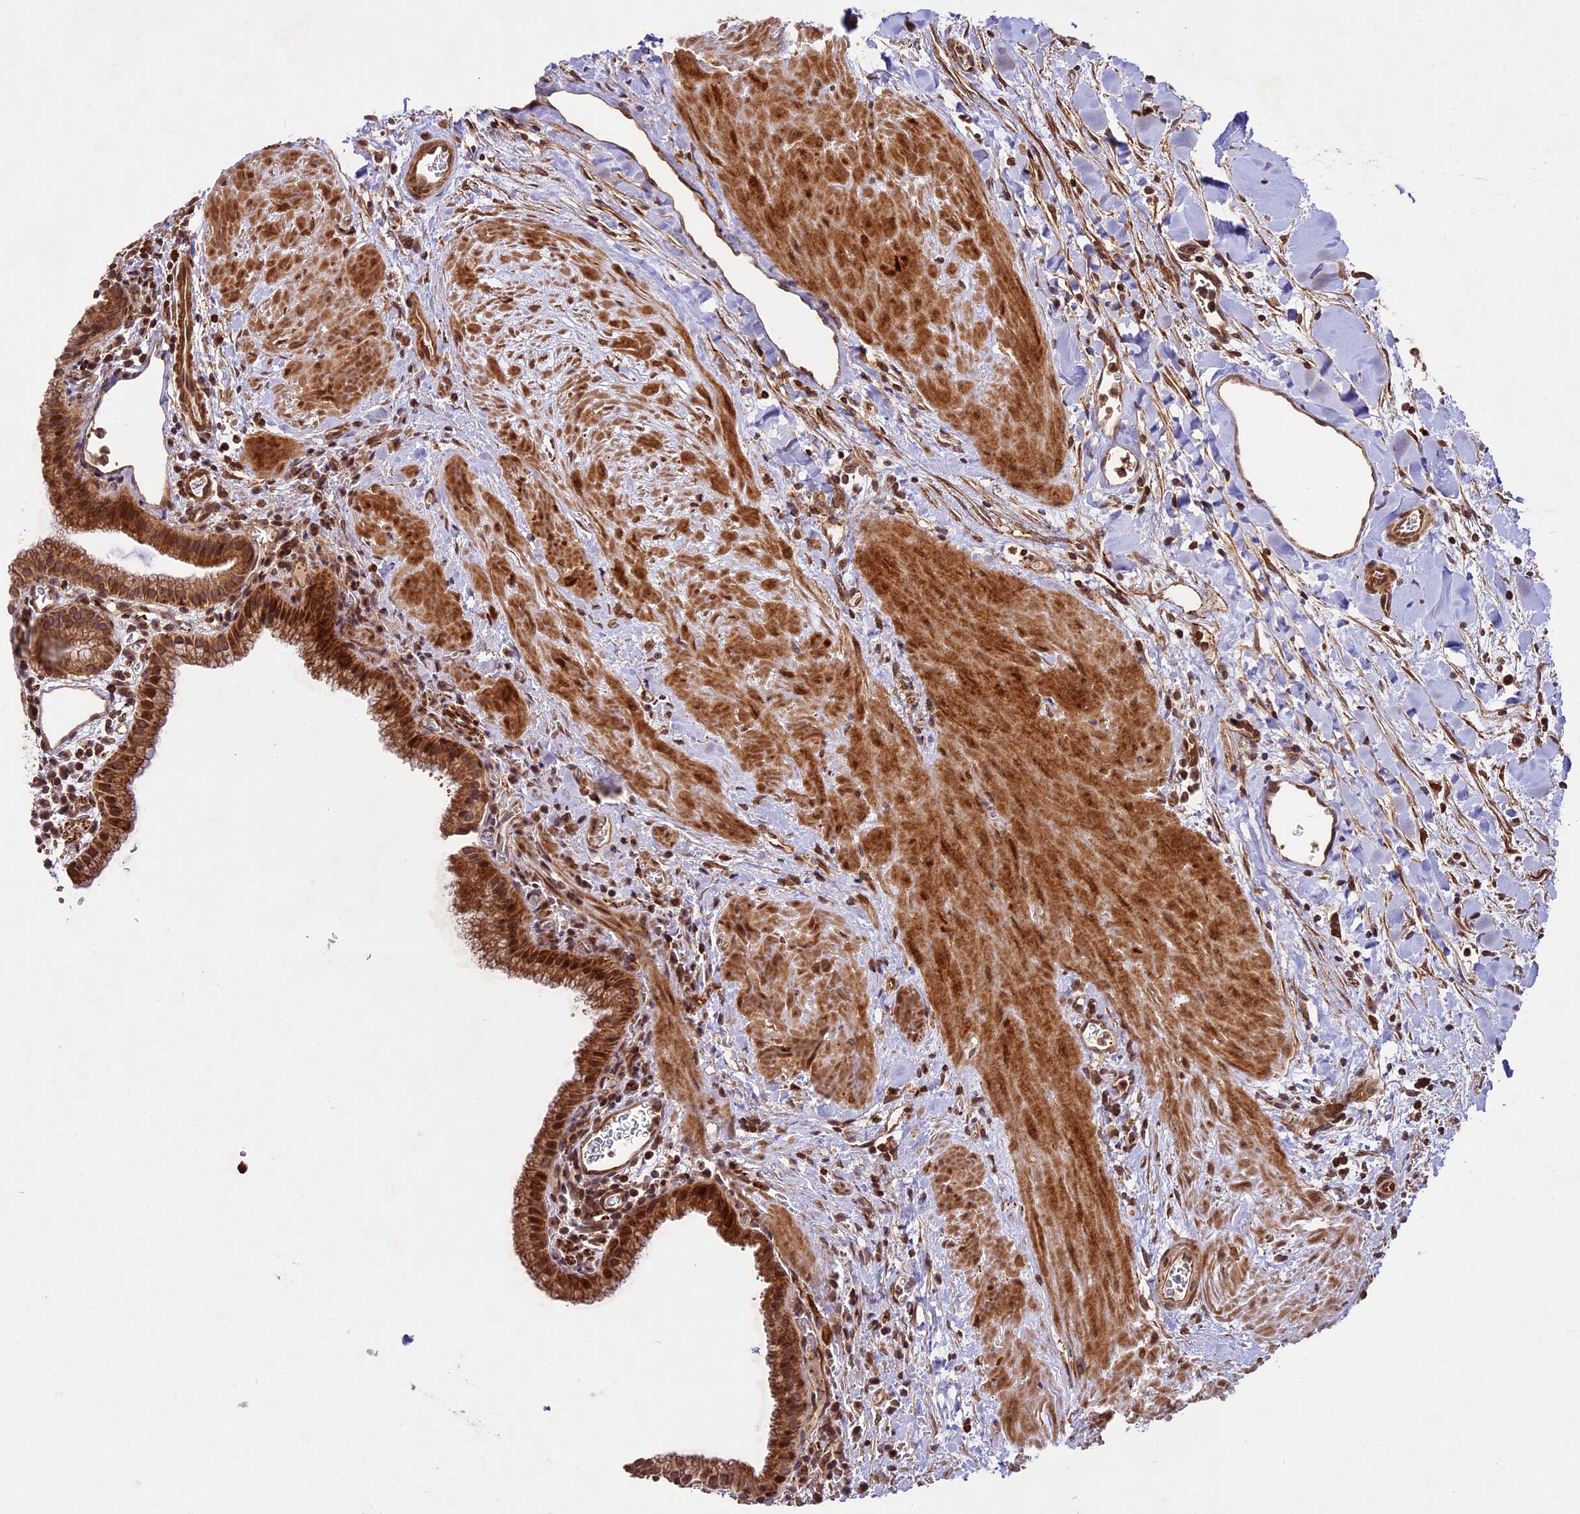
{"staining": {"intensity": "moderate", "quantity": ">75%", "location": "cytoplasmic/membranous,nuclear"}, "tissue": "gallbladder", "cell_type": "Glandular cells", "image_type": "normal", "snomed": [{"axis": "morphology", "description": "Normal tissue, NOS"}, {"axis": "topography", "description": "Gallbladder"}], "caption": "The micrograph reveals immunohistochemical staining of benign gallbladder. There is moderate cytoplasmic/membranous,nuclear staining is seen in approximately >75% of glandular cells. (Brightfield microscopy of DAB IHC at high magnification).", "gene": "DGKH", "patient": {"sex": "male", "age": 78}}